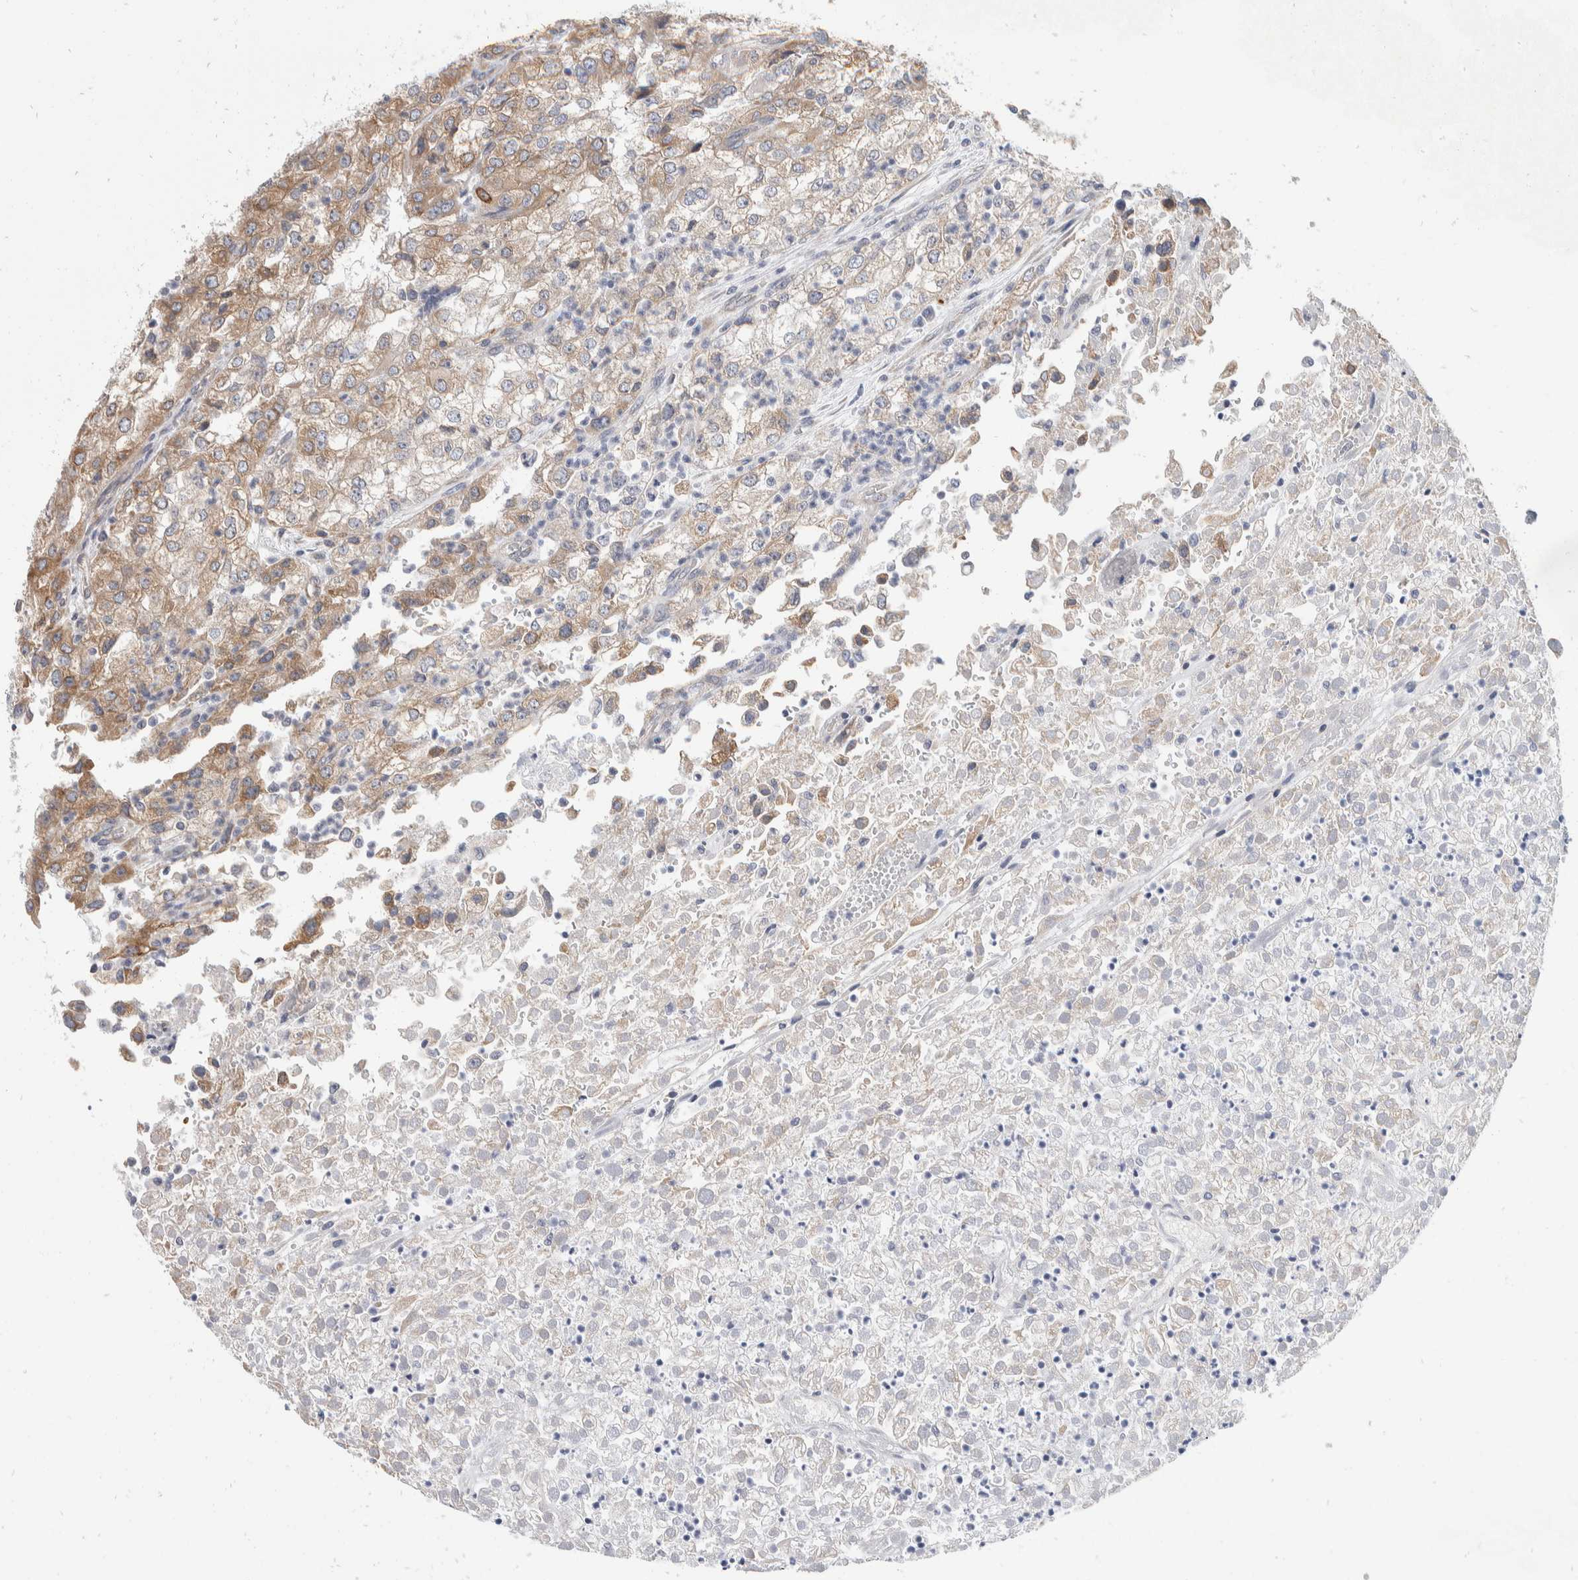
{"staining": {"intensity": "weak", "quantity": ">75%", "location": "cytoplasmic/membranous"}, "tissue": "renal cancer", "cell_type": "Tumor cells", "image_type": "cancer", "snomed": [{"axis": "morphology", "description": "Adenocarcinoma, NOS"}, {"axis": "topography", "description": "Kidney"}], "caption": "Weak cytoplasmic/membranous expression is present in about >75% of tumor cells in renal cancer (adenocarcinoma). (DAB (3,3'-diaminobenzidine) = brown stain, brightfield microscopy at high magnification).", "gene": "TMEM245", "patient": {"sex": "female", "age": 54}}